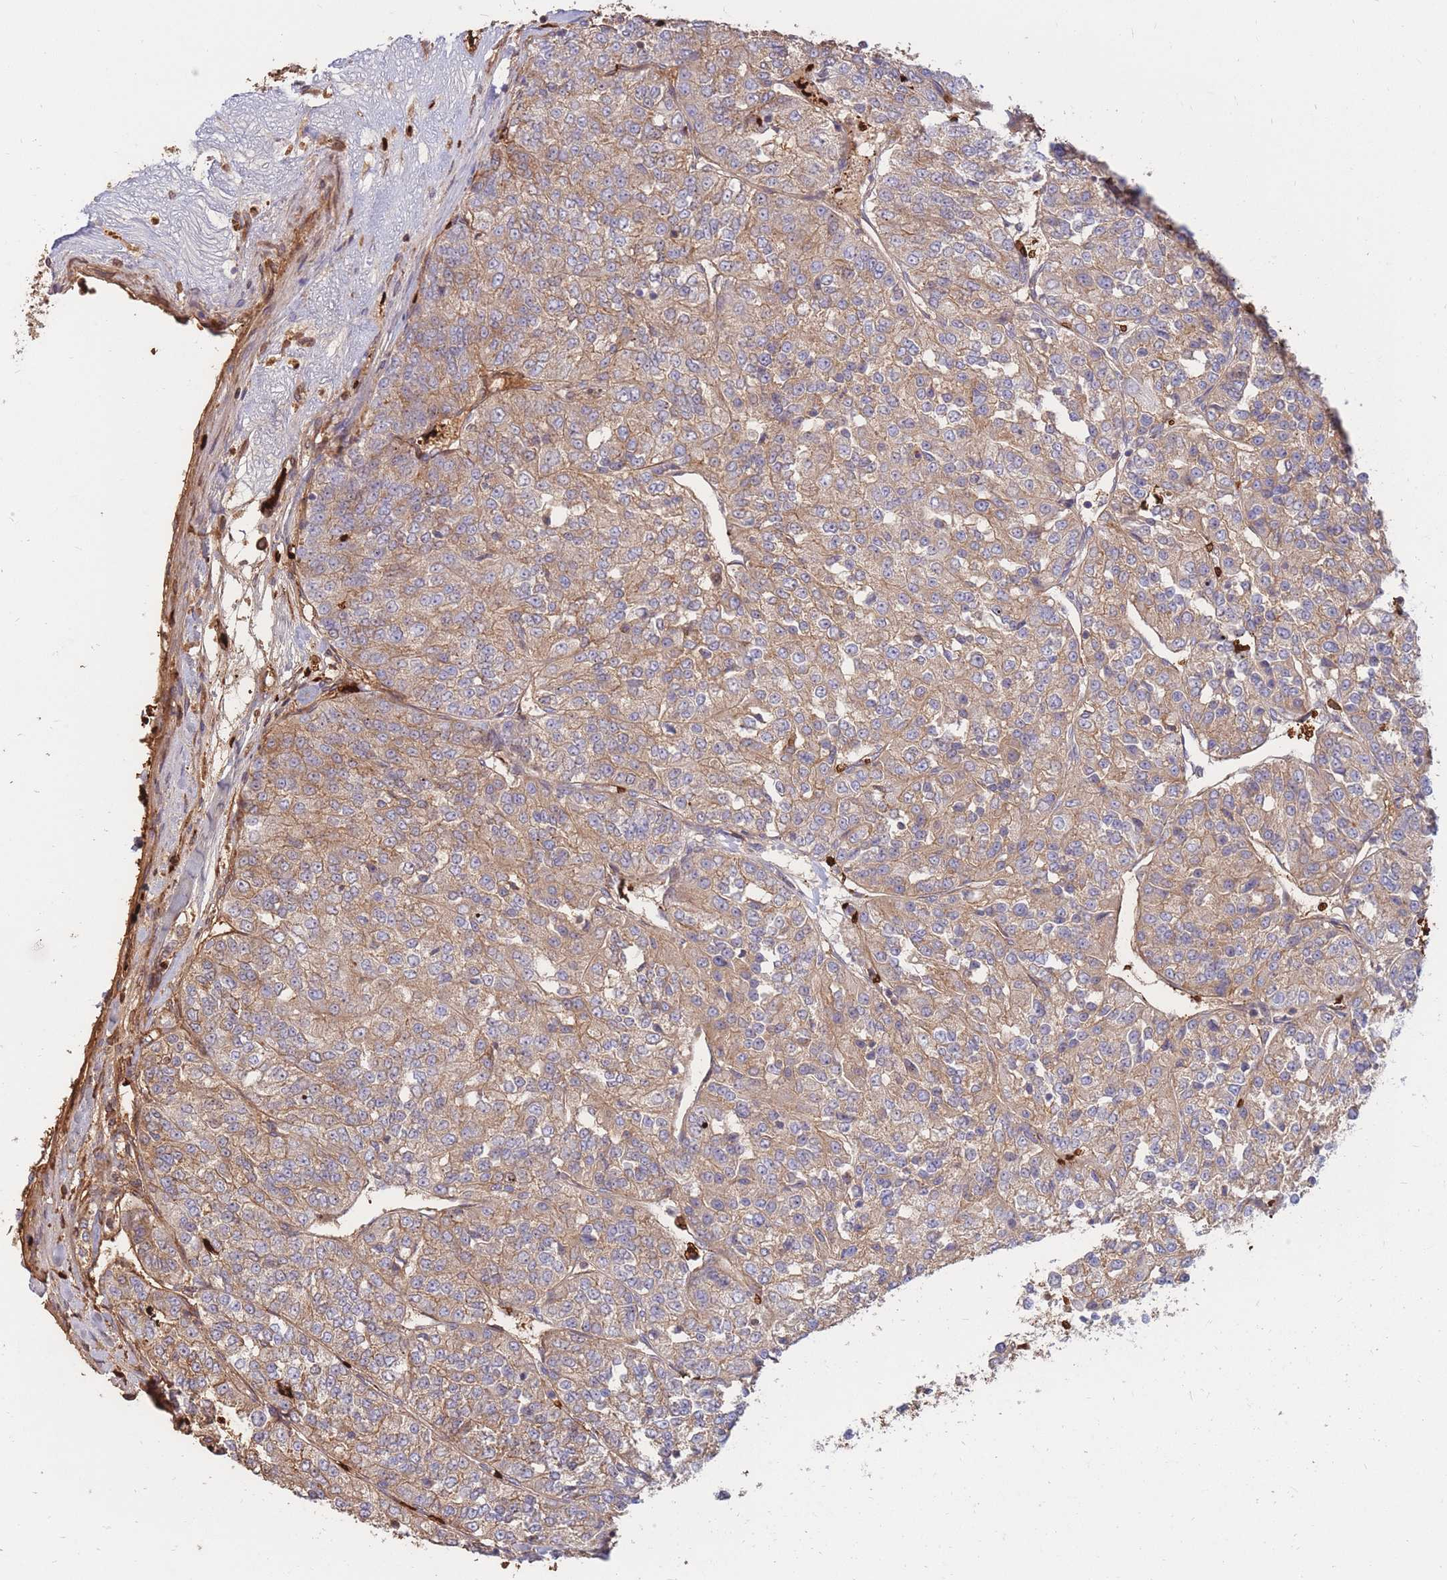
{"staining": {"intensity": "moderate", "quantity": ">75%", "location": "cytoplasmic/membranous"}, "tissue": "renal cancer", "cell_type": "Tumor cells", "image_type": "cancer", "snomed": [{"axis": "morphology", "description": "Adenocarcinoma, NOS"}, {"axis": "topography", "description": "Kidney"}], "caption": "Renal cancer stained with a protein marker reveals moderate staining in tumor cells.", "gene": "ATP10D", "patient": {"sex": "female", "age": 63}}